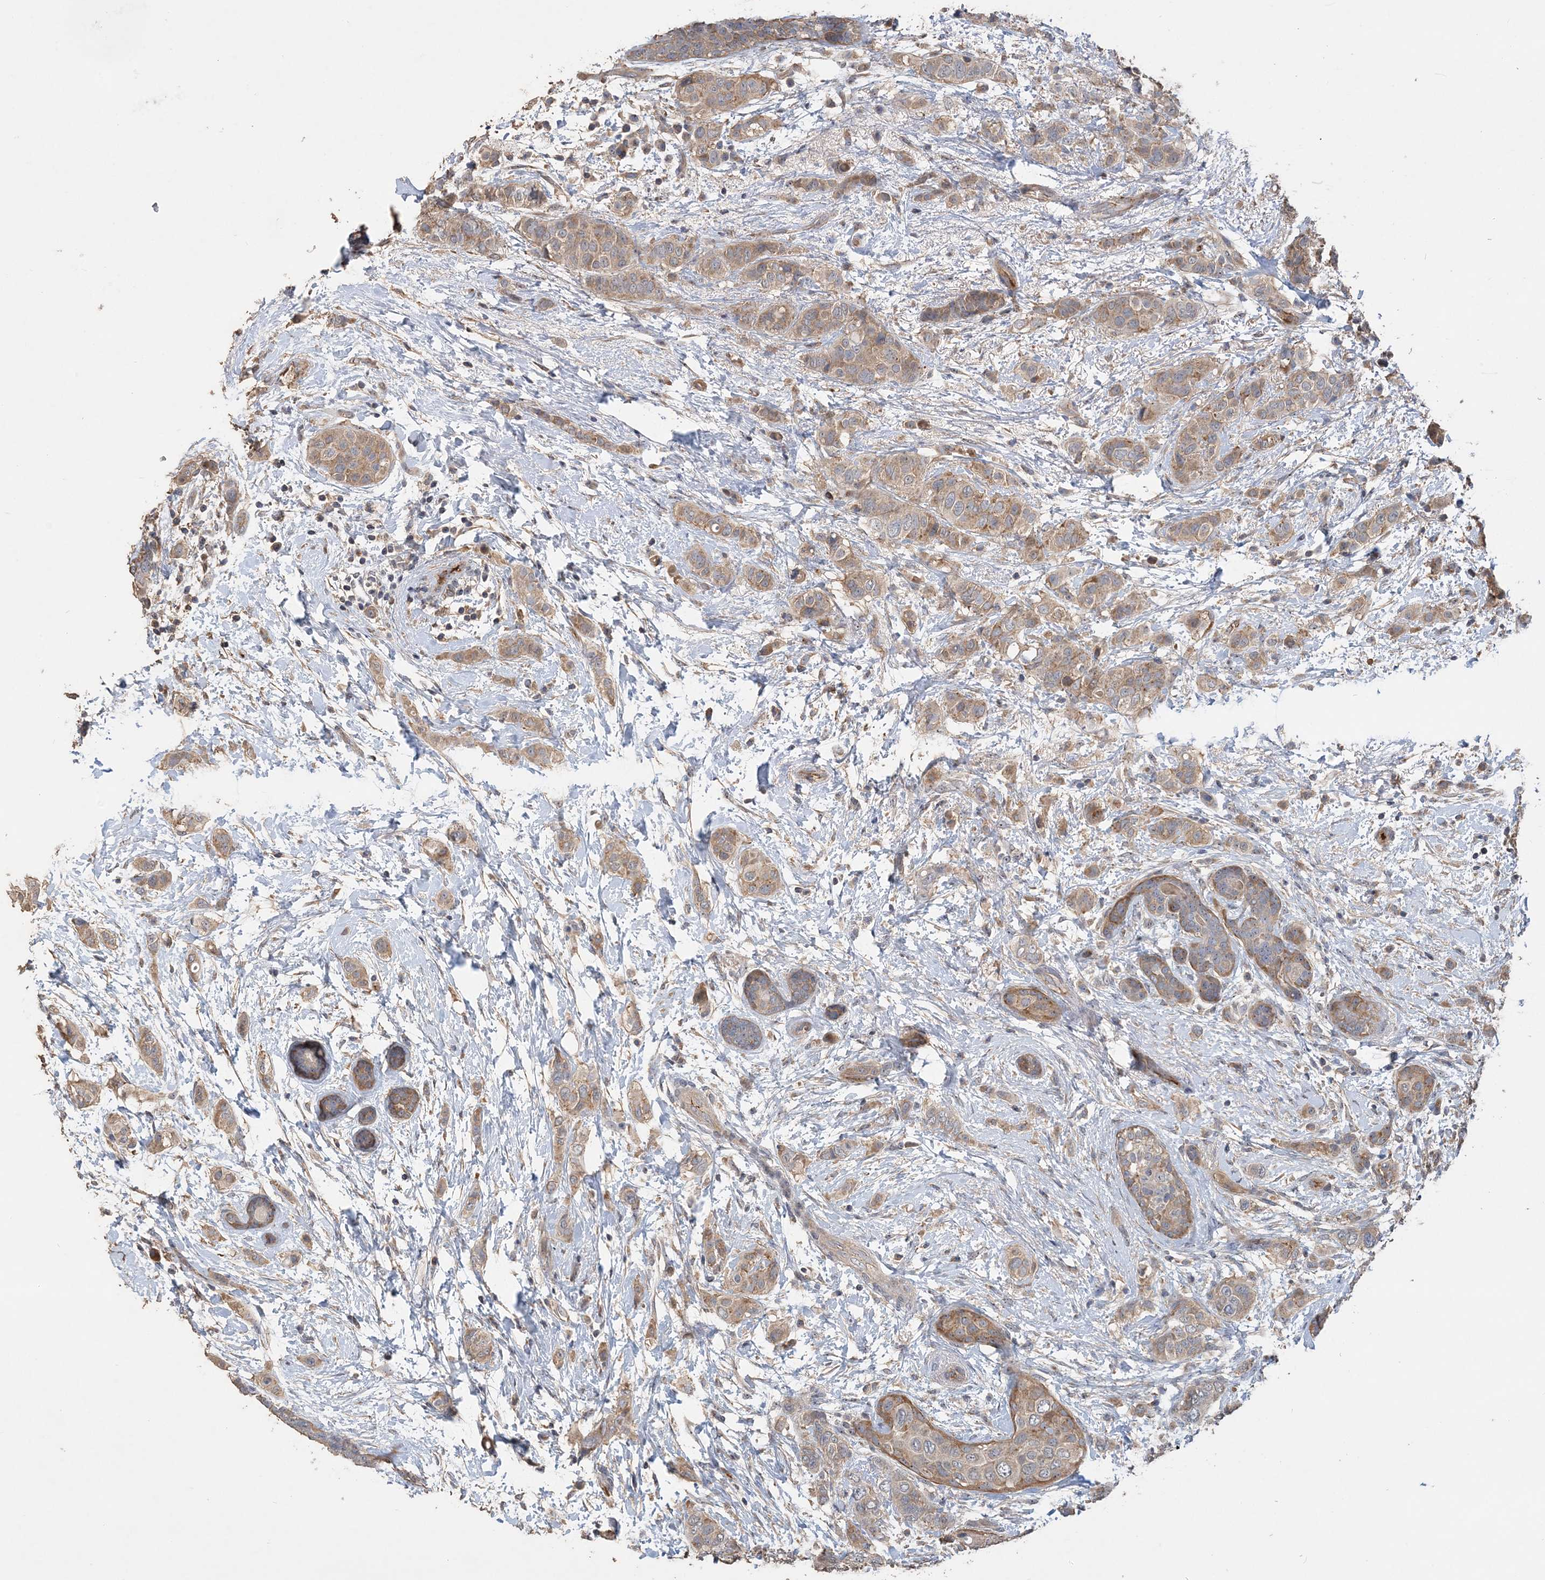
{"staining": {"intensity": "moderate", "quantity": ">75%", "location": "cytoplasmic/membranous"}, "tissue": "breast cancer", "cell_type": "Tumor cells", "image_type": "cancer", "snomed": [{"axis": "morphology", "description": "Lobular carcinoma"}, {"axis": "topography", "description": "Breast"}], "caption": "About >75% of tumor cells in breast cancer (lobular carcinoma) demonstrate moderate cytoplasmic/membranous protein staining as visualized by brown immunohistochemical staining.", "gene": "GRINA", "patient": {"sex": "female", "age": 51}}